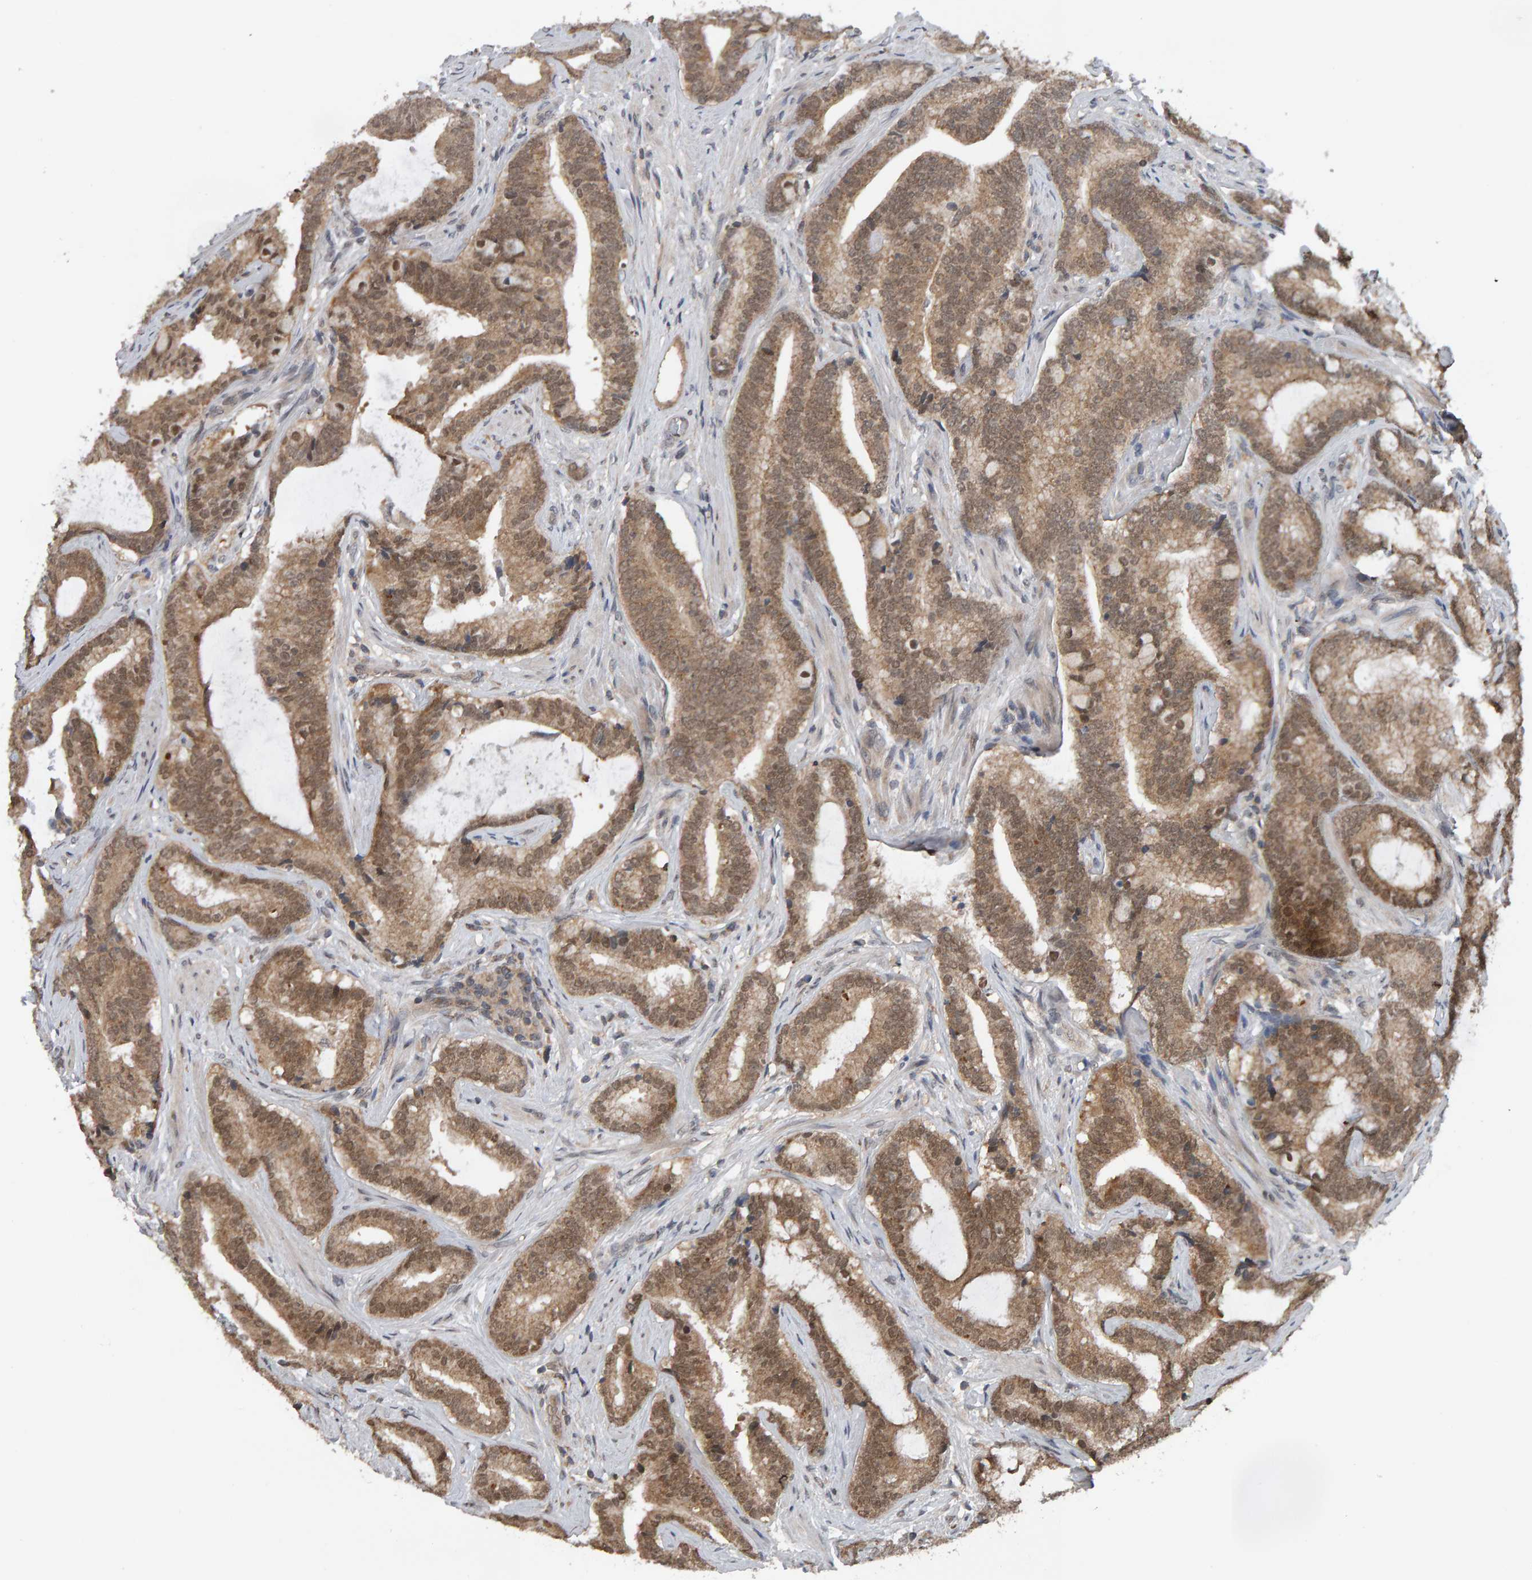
{"staining": {"intensity": "moderate", "quantity": "25%-75%", "location": "cytoplasmic/membranous,nuclear"}, "tissue": "prostate cancer", "cell_type": "Tumor cells", "image_type": "cancer", "snomed": [{"axis": "morphology", "description": "Adenocarcinoma, High grade"}, {"axis": "topography", "description": "Prostate"}], "caption": "This is an image of IHC staining of prostate adenocarcinoma (high-grade), which shows moderate expression in the cytoplasmic/membranous and nuclear of tumor cells.", "gene": "COASY", "patient": {"sex": "male", "age": 55}}